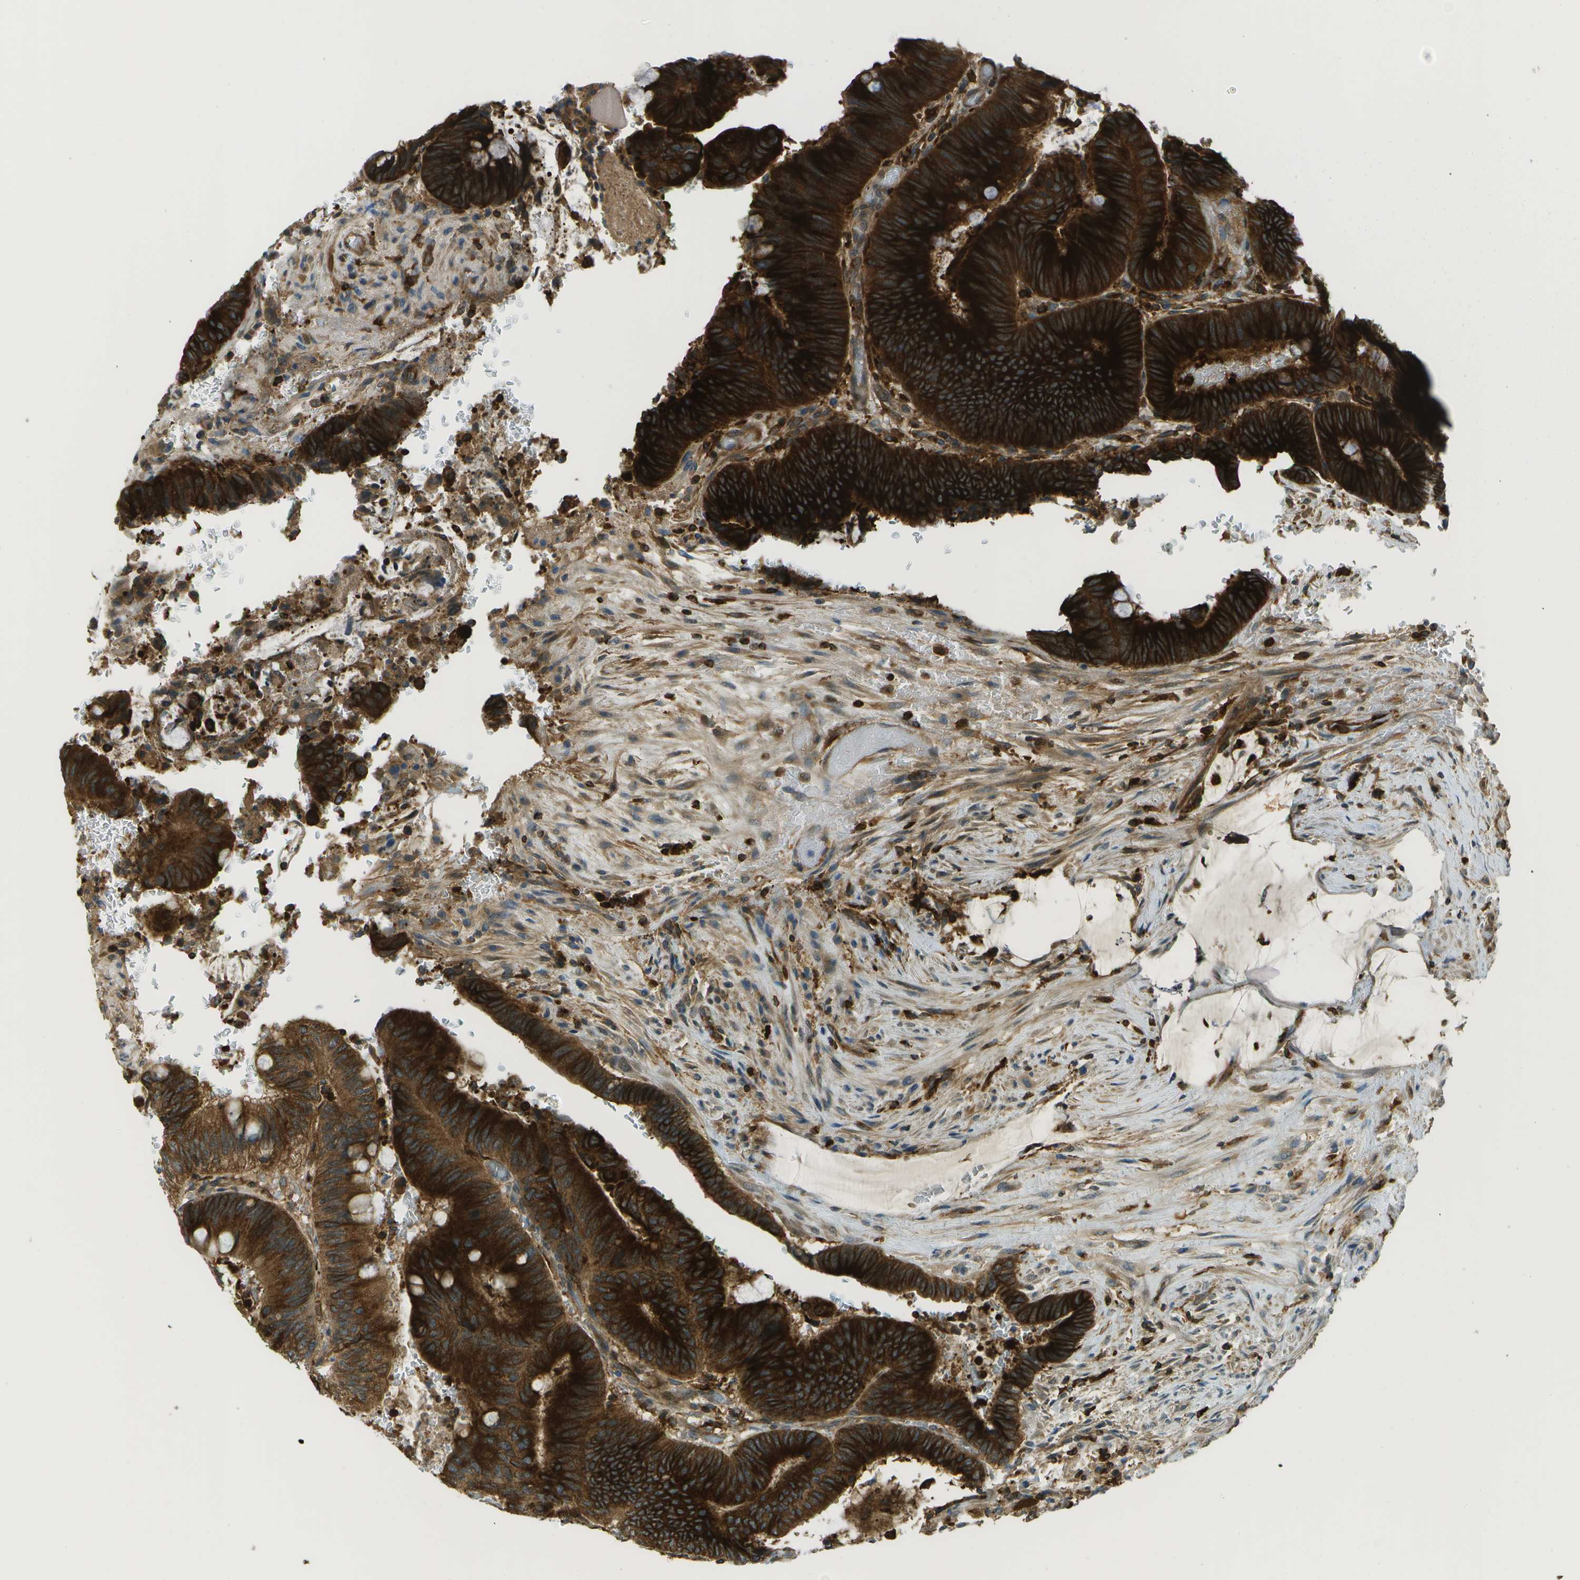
{"staining": {"intensity": "strong", "quantity": ">75%", "location": "cytoplasmic/membranous"}, "tissue": "colorectal cancer", "cell_type": "Tumor cells", "image_type": "cancer", "snomed": [{"axis": "morphology", "description": "Normal tissue, NOS"}, {"axis": "morphology", "description": "Adenocarcinoma, NOS"}, {"axis": "topography", "description": "Rectum"}], "caption": "Immunohistochemical staining of colorectal adenocarcinoma shows high levels of strong cytoplasmic/membranous staining in approximately >75% of tumor cells. The staining is performed using DAB (3,3'-diaminobenzidine) brown chromogen to label protein expression. The nuclei are counter-stained blue using hematoxylin.", "gene": "TMTC1", "patient": {"sex": "male", "age": 92}}